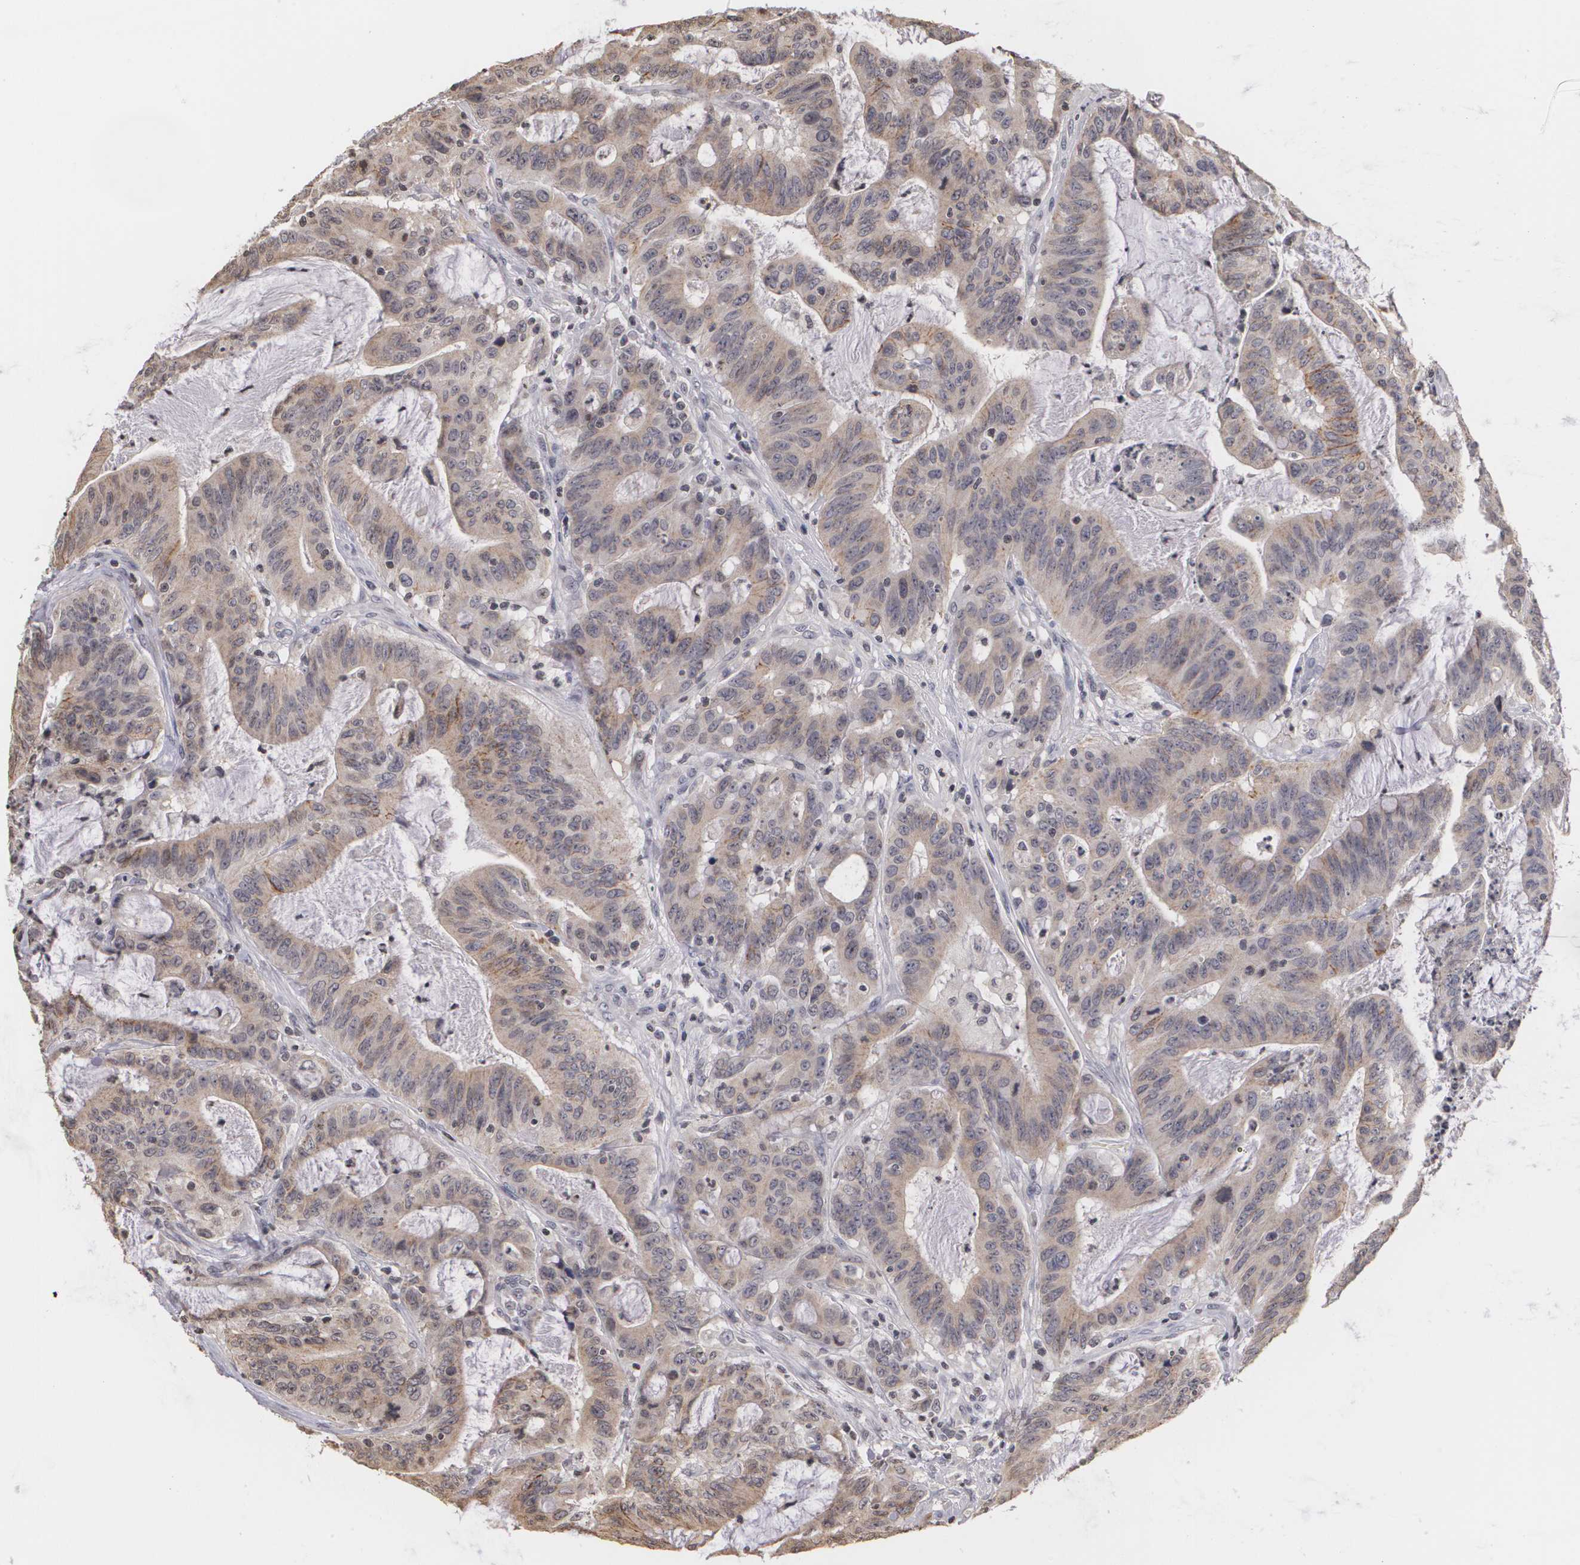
{"staining": {"intensity": "negative", "quantity": "none", "location": "none"}, "tissue": "colorectal cancer", "cell_type": "Tumor cells", "image_type": "cancer", "snomed": [{"axis": "morphology", "description": "Adenocarcinoma, NOS"}, {"axis": "topography", "description": "Colon"}], "caption": "The immunohistochemistry image has no significant staining in tumor cells of adenocarcinoma (colorectal) tissue.", "gene": "THRB", "patient": {"sex": "male", "age": 54}}